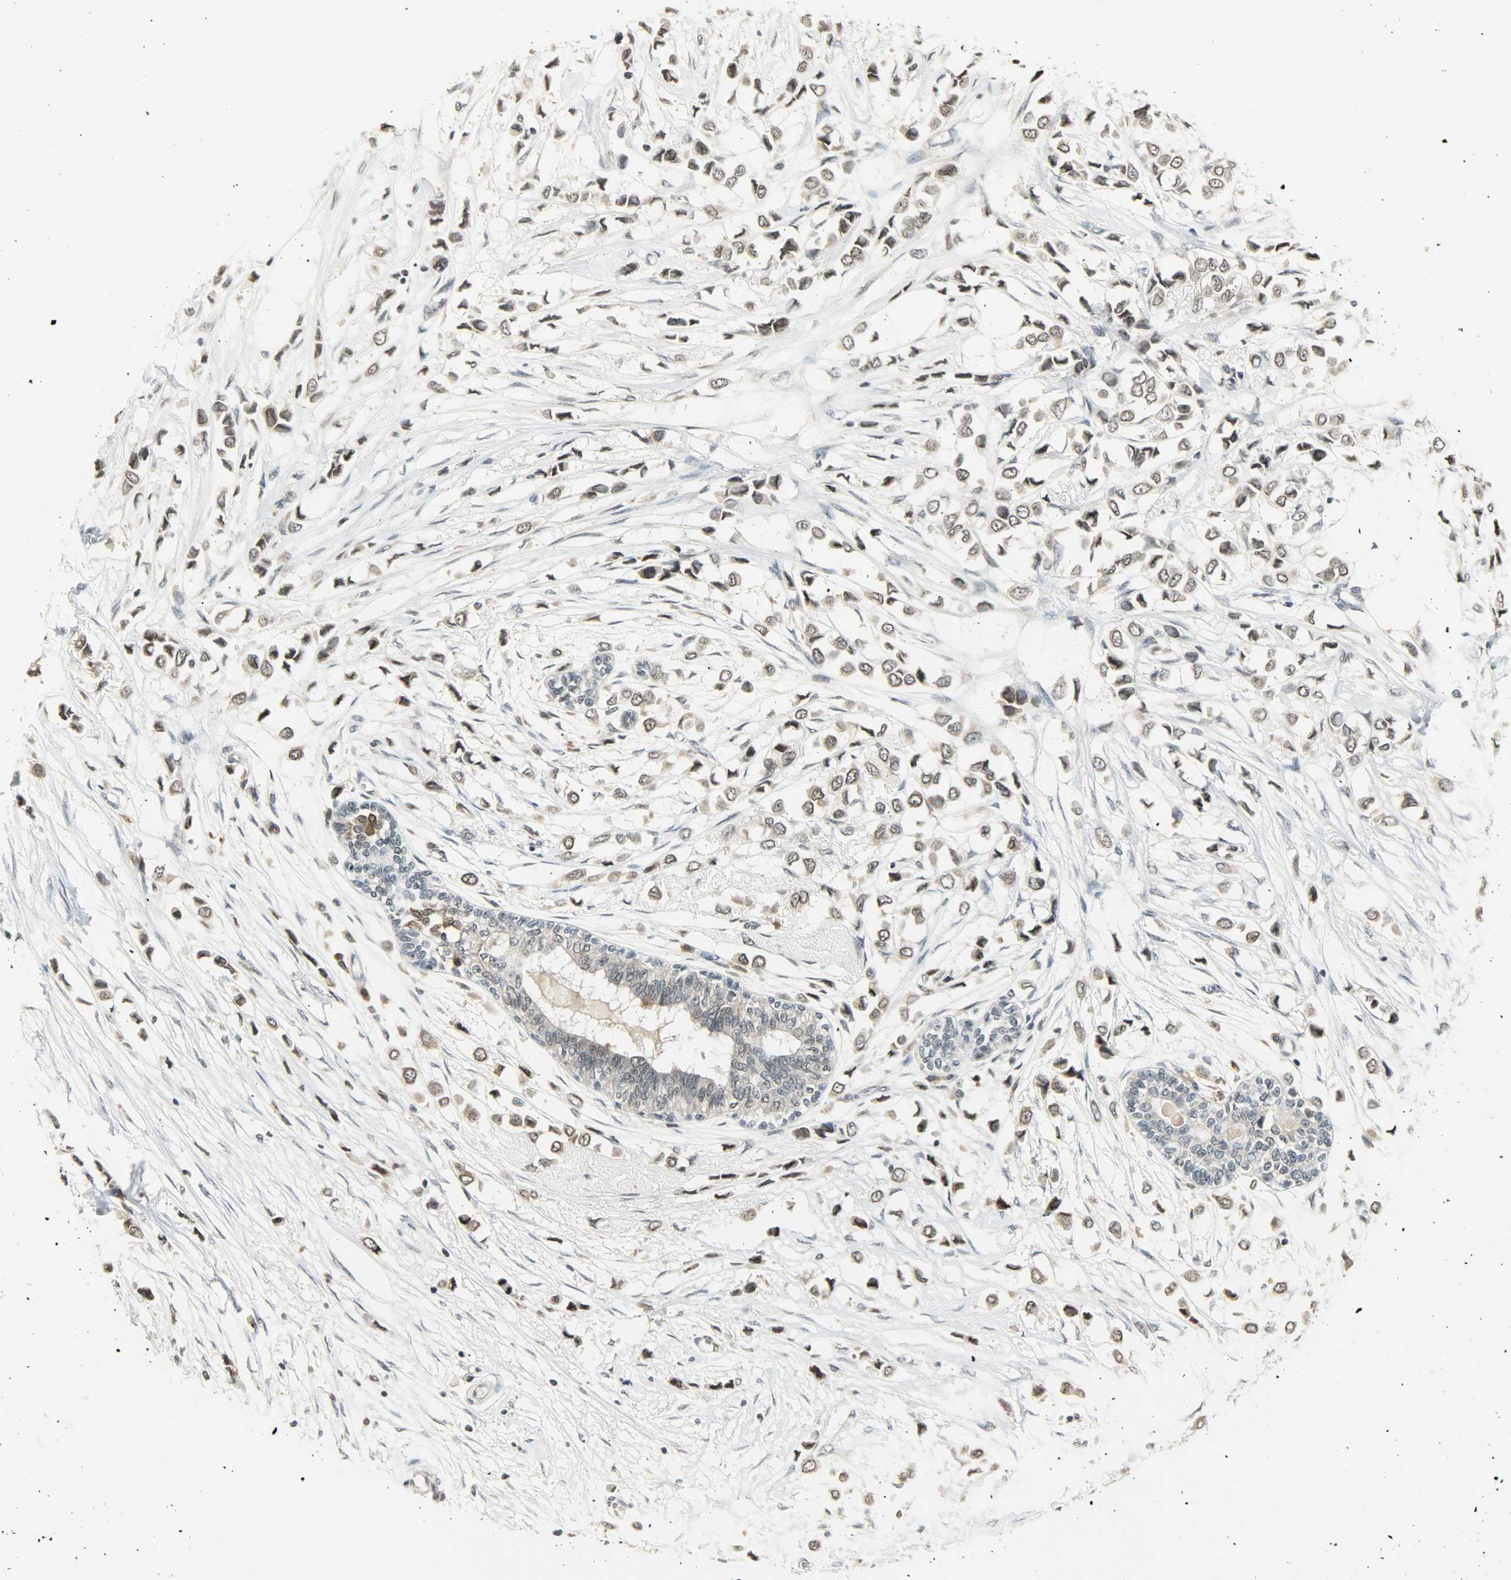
{"staining": {"intensity": "weak", "quantity": ">75%", "location": "cytoplasmic/membranous"}, "tissue": "breast cancer", "cell_type": "Tumor cells", "image_type": "cancer", "snomed": [{"axis": "morphology", "description": "Lobular carcinoma"}, {"axis": "topography", "description": "Breast"}], "caption": "Weak cytoplasmic/membranous expression is identified in about >75% of tumor cells in breast cancer (lobular carcinoma).", "gene": "SMARCA5", "patient": {"sex": "female", "age": 51}}